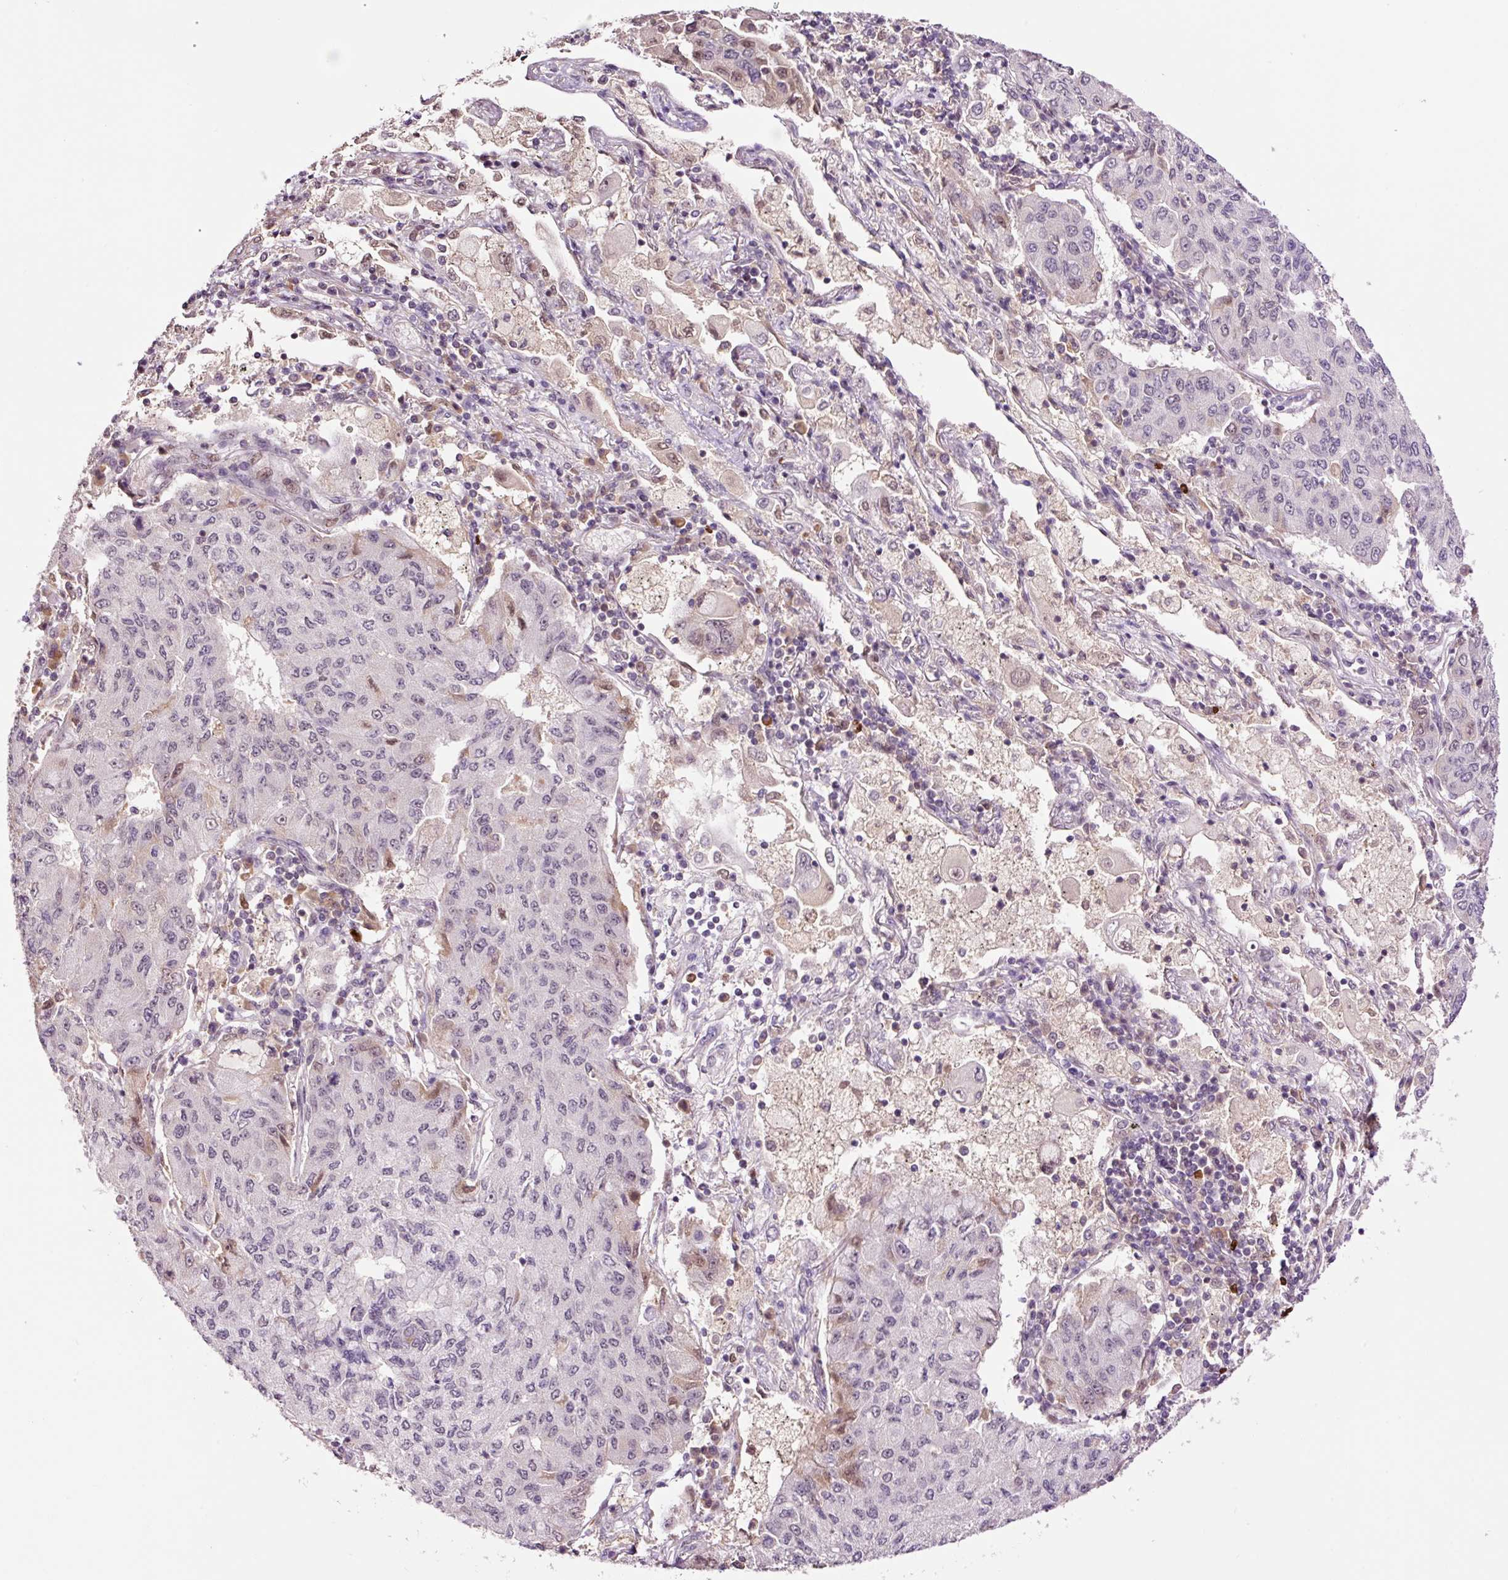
{"staining": {"intensity": "negative", "quantity": "none", "location": "none"}, "tissue": "lung cancer", "cell_type": "Tumor cells", "image_type": "cancer", "snomed": [{"axis": "morphology", "description": "Squamous cell carcinoma, NOS"}, {"axis": "topography", "description": "Lung"}], "caption": "A histopathology image of lung cancer (squamous cell carcinoma) stained for a protein displays no brown staining in tumor cells. Brightfield microscopy of immunohistochemistry stained with DAB (brown) and hematoxylin (blue), captured at high magnification.", "gene": "DPPA4", "patient": {"sex": "male", "age": 74}}